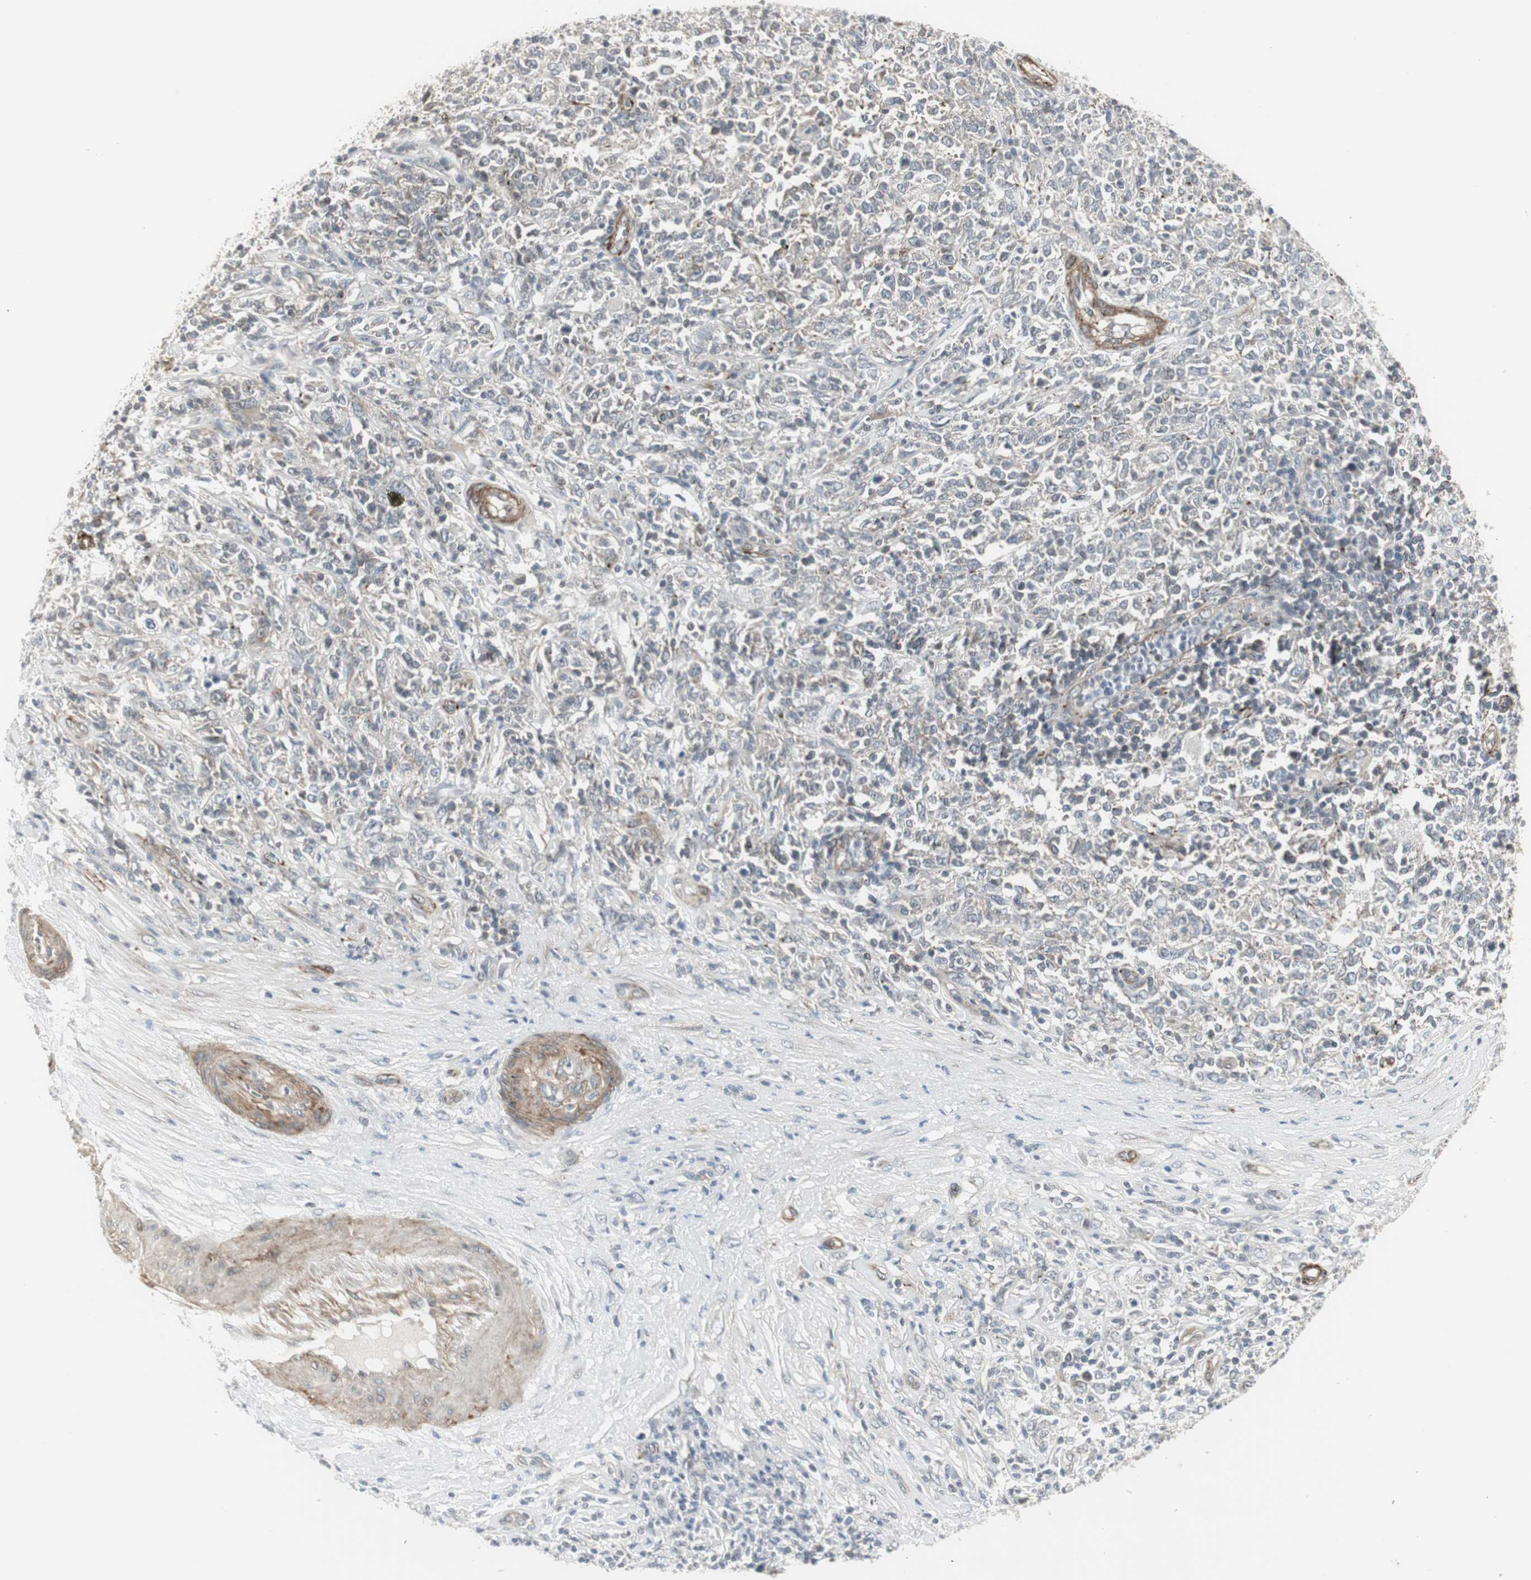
{"staining": {"intensity": "weak", "quantity": "<25%", "location": "cytoplasmic/membranous"}, "tissue": "lymphoma", "cell_type": "Tumor cells", "image_type": "cancer", "snomed": [{"axis": "morphology", "description": "Malignant lymphoma, non-Hodgkin's type, High grade"}, {"axis": "topography", "description": "Lymph node"}], "caption": "Tumor cells show no significant positivity in lymphoma.", "gene": "SCYL3", "patient": {"sex": "female", "age": 84}}